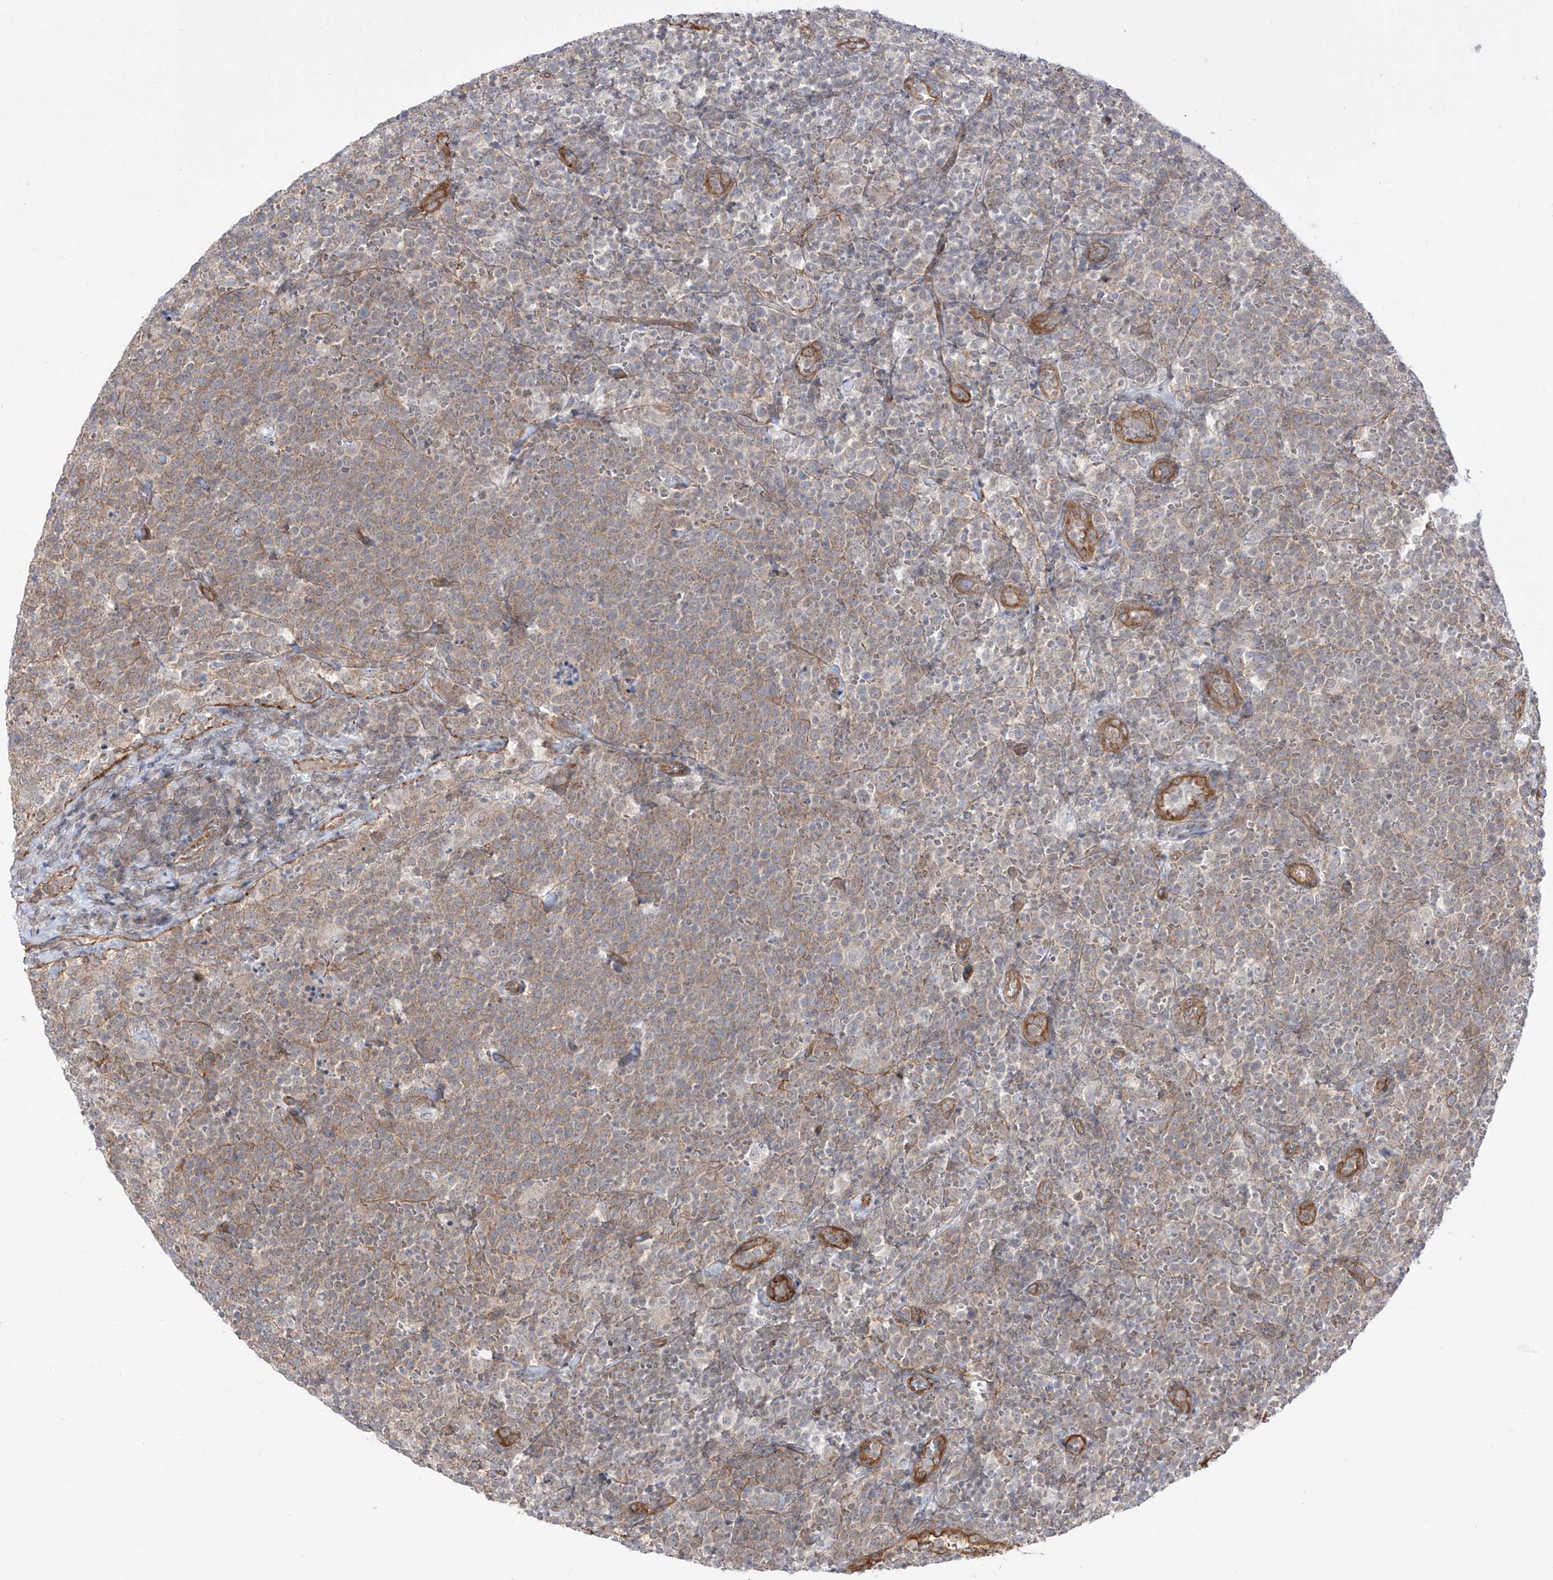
{"staining": {"intensity": "weak", "quantity": "25%-75%", "location": "cytoplasmic/membranous"}, "tissue": "lymphoma", "cell_type": "Tumor cells", "image_type": "cancer", "snomed": [{"axis": "morphology", "description": "Malignant lymphoma, non-Hodgkin's type, High grade"}, {"axis": "topography", "description": "Lymph node"}], "caption": "Human lymphoma stained for a protein (brown) reveals weak cytoplasmic/membranous positive positivity in about 25%-75% of tumor cells.", "gene": "ZNF180", "patient": {"sex": "male", "age": 61}}